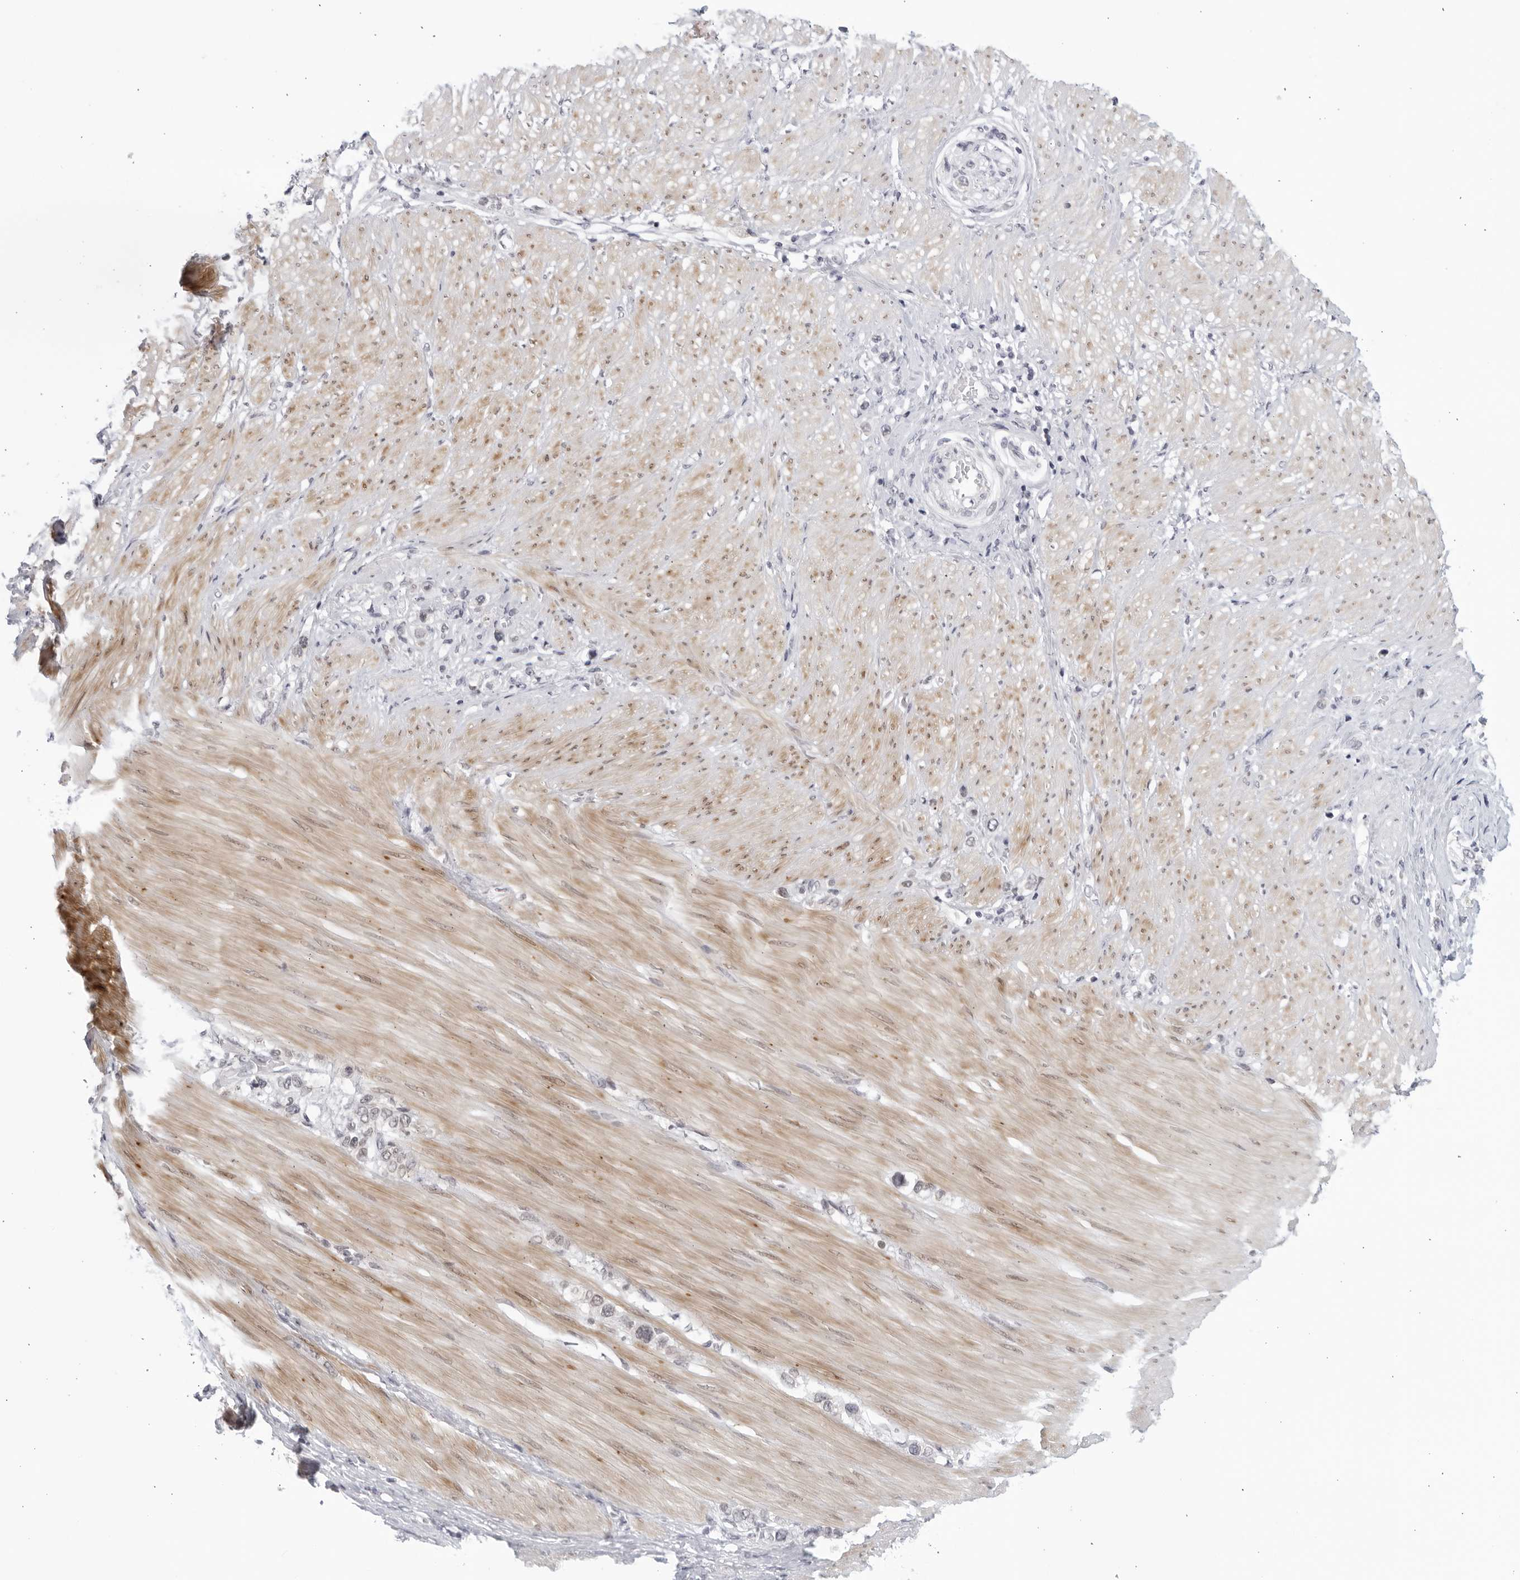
{"staining": {"intensity": "negative", "quantity": "none", "location": "none"}, "tissue": "stomach cancer", "cell_type": "Tumor cells", "image_type": "cancer", "snomed": [{"axis": "morphology", "description": "Adenocarcinoma, NOS"}, {"axis": "topography", "description": "Stomach"}], "caption": "Tumor cells are negative for protein expression in human stomach adenocarcinoma.", "gene": "WDTC1", "patient": {"sex": "female", "age": 65}}